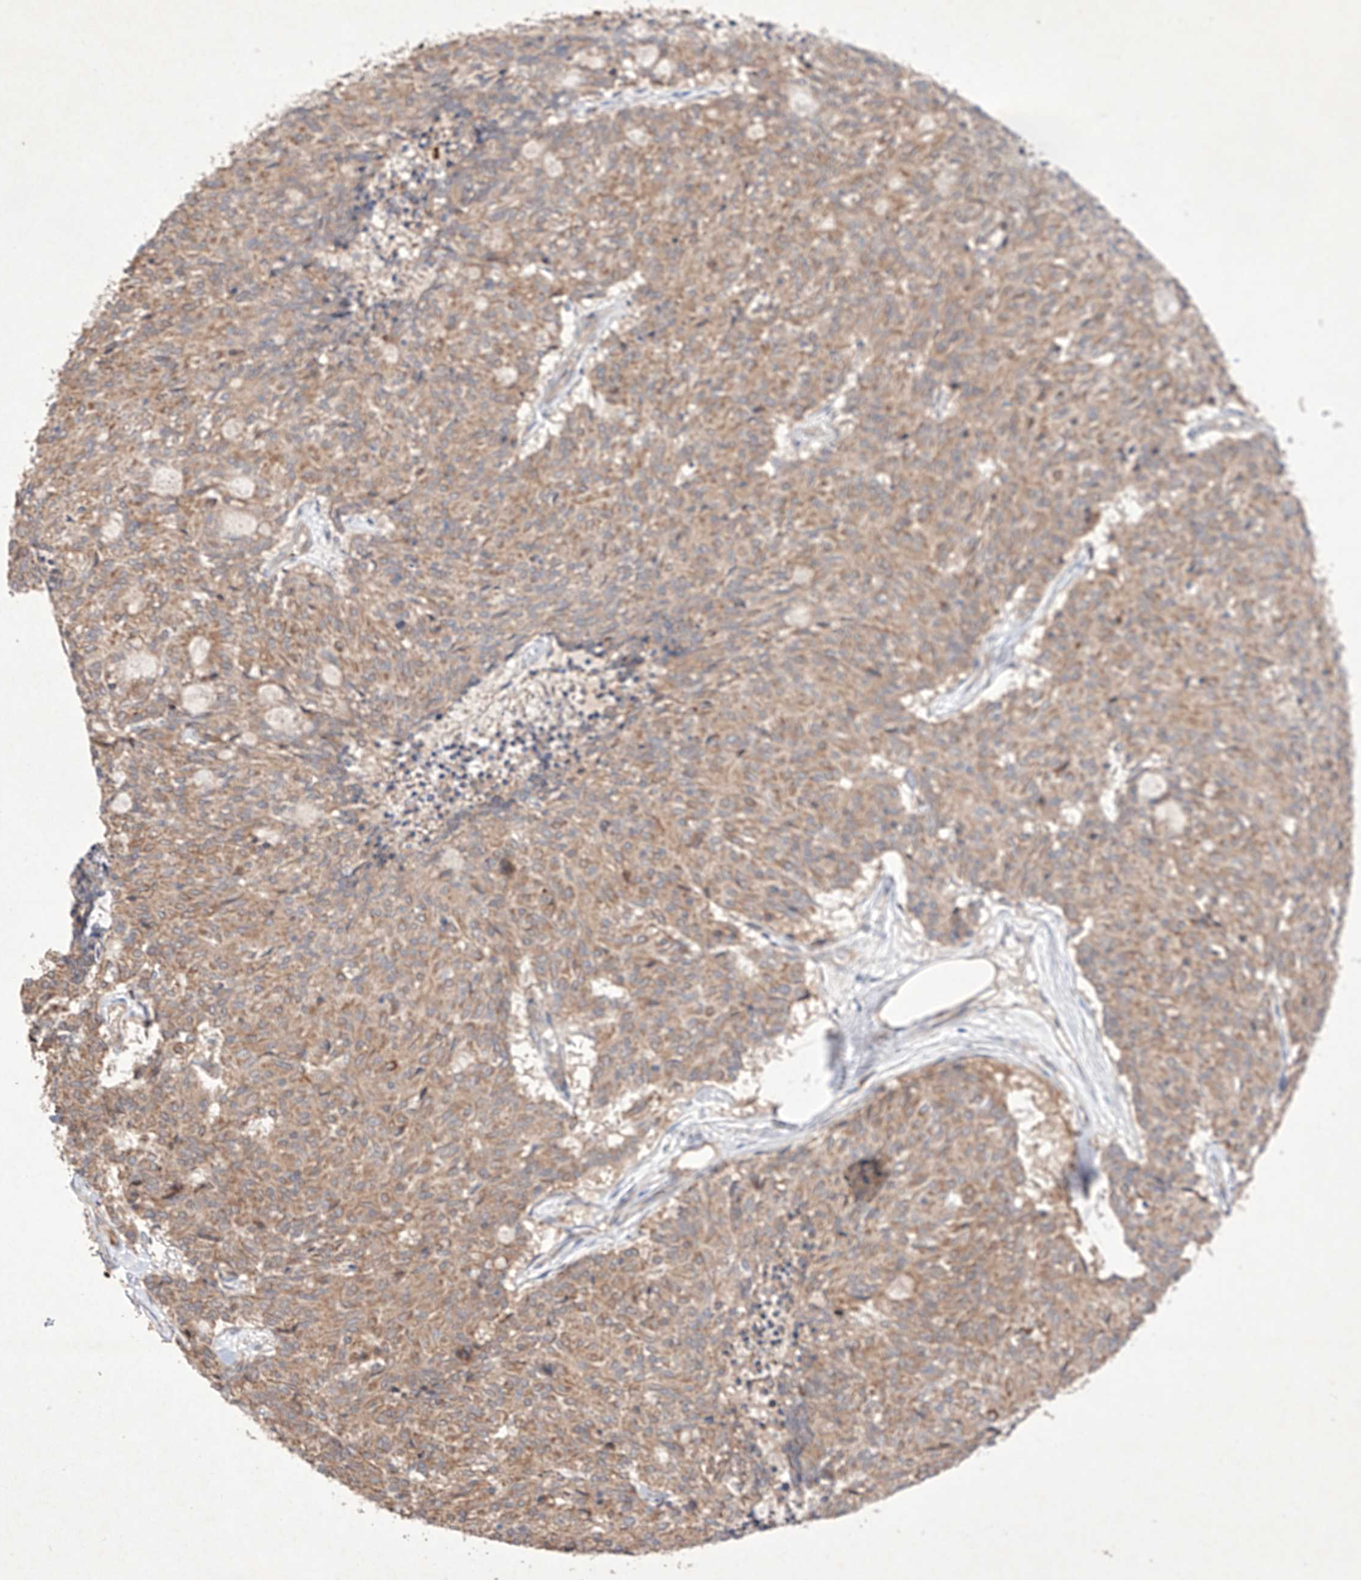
{"staining": {"intensity": "moderate", "quantity": ">75%", "location": "cytoplasmic/membranous"}, "tissue": "carcinoid", "cell_type": "Tumor cells", "image_type": "cancer", "snomed": [{"axis": "morphology", "description": "Carcinoid, malignant, NOS"}, {"axis": "topography", "description": "Pancreas"}], "caption": "Carcinoid stained for a protein (brown) exhibits moderate cytoplasmic/membranous positive positivity in about >75% of tumor cells.", "gene": "C6orf62", "patient": {"sex": "female", "age": 54}}